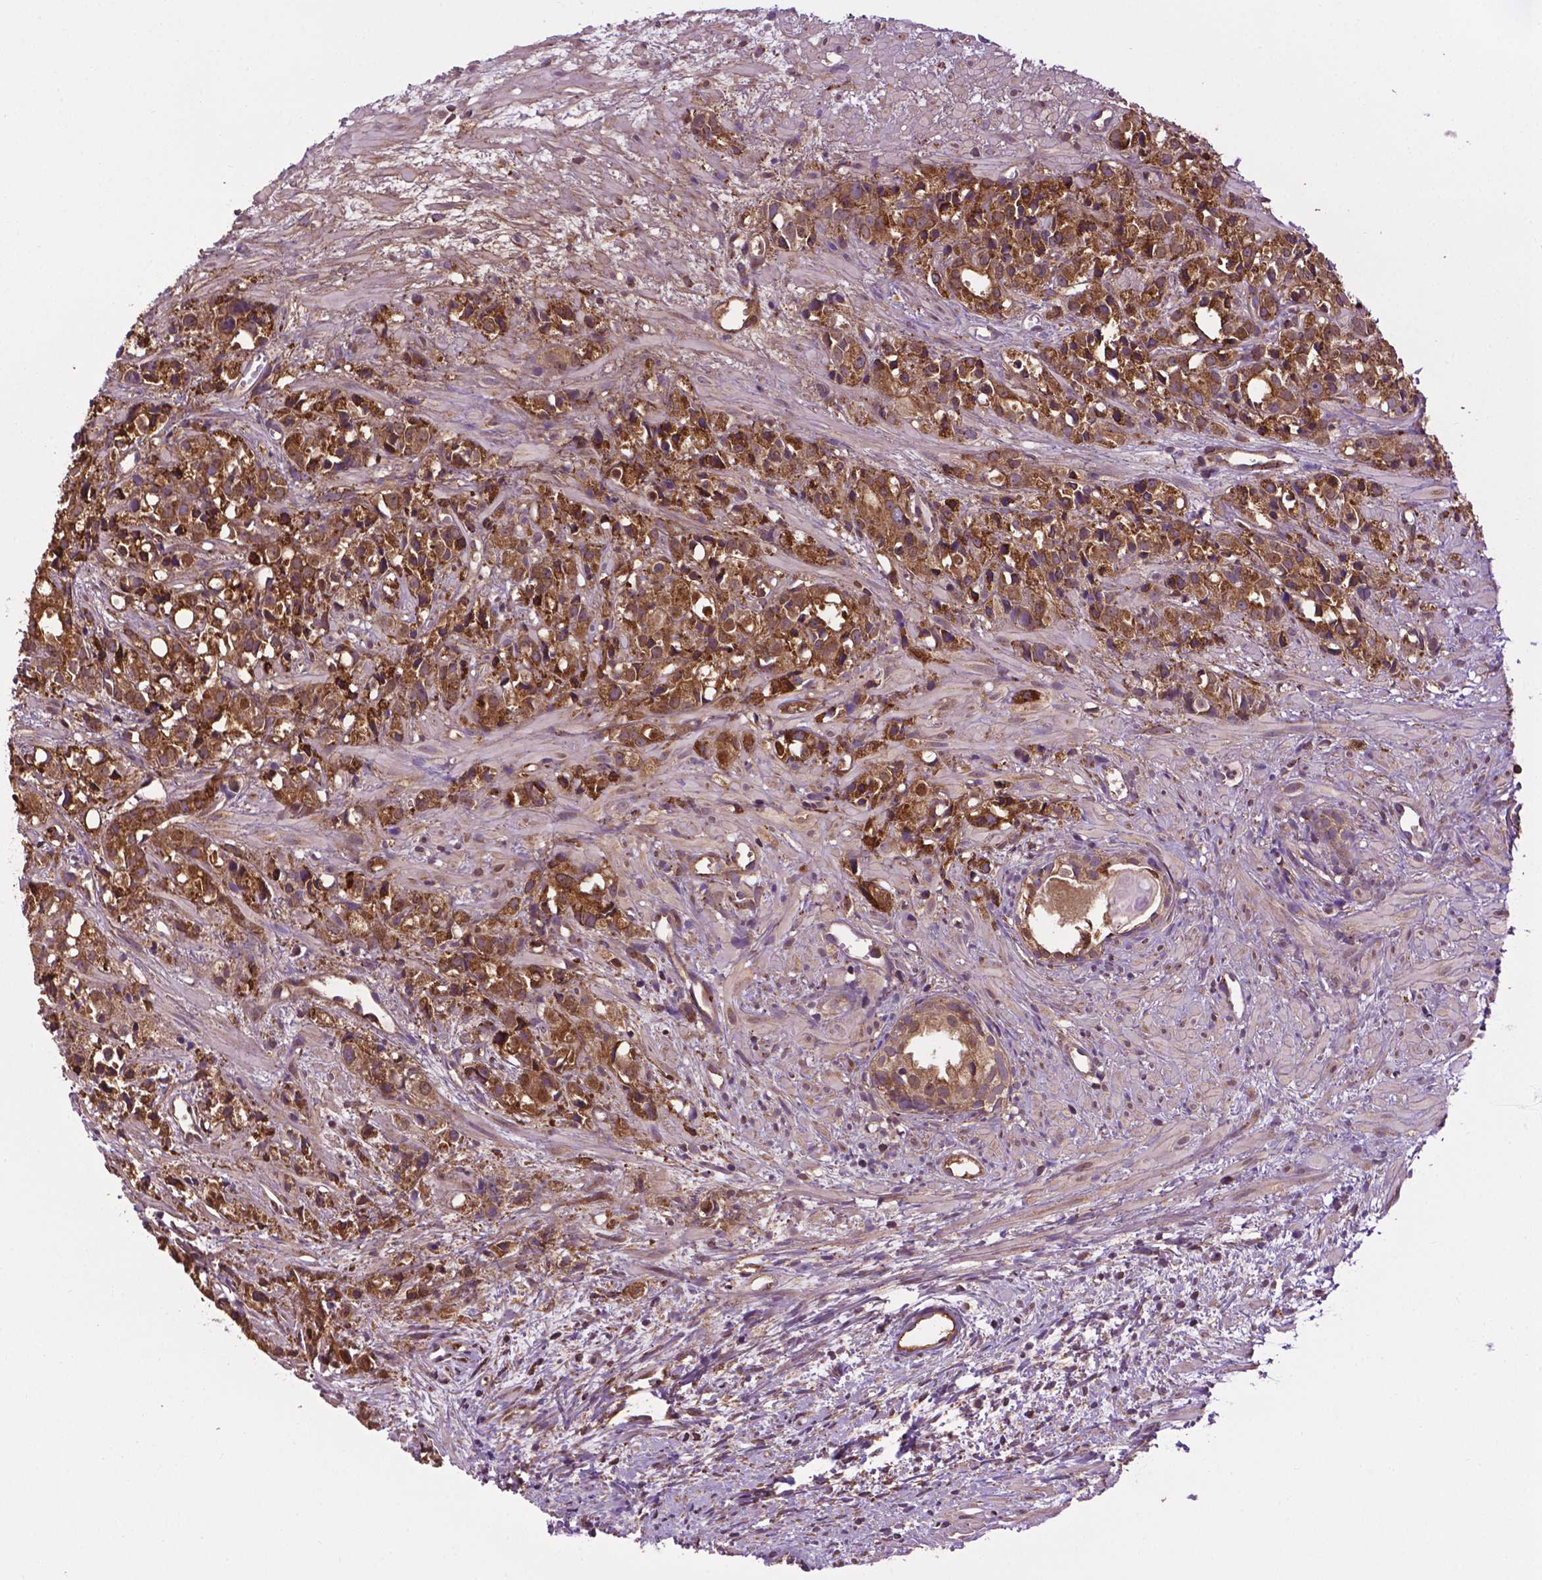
{"staining": {"intensity": "strong", "quantity": ">75%", "location": "cytoplasmic/membranous"}, "tissue": "prostate cancer", "cell_type": "Tumor cells", "image_type": "cancer", "snomed": [{"axis": "morphology", "description": "Adenocarcinoma, High grade"}, {"axis": "topography", "description": "Prostate"}], "caption": "IHC of human prostate cancer (high-grade adenocarcinoma) reveals high levels of strong cytoplasmic/membranous positivity in approximately >75% of tumor cells. Nuclei are stained in blue.", "gene": "GANAB", "patient": {"sex": "male", "age": 79}}